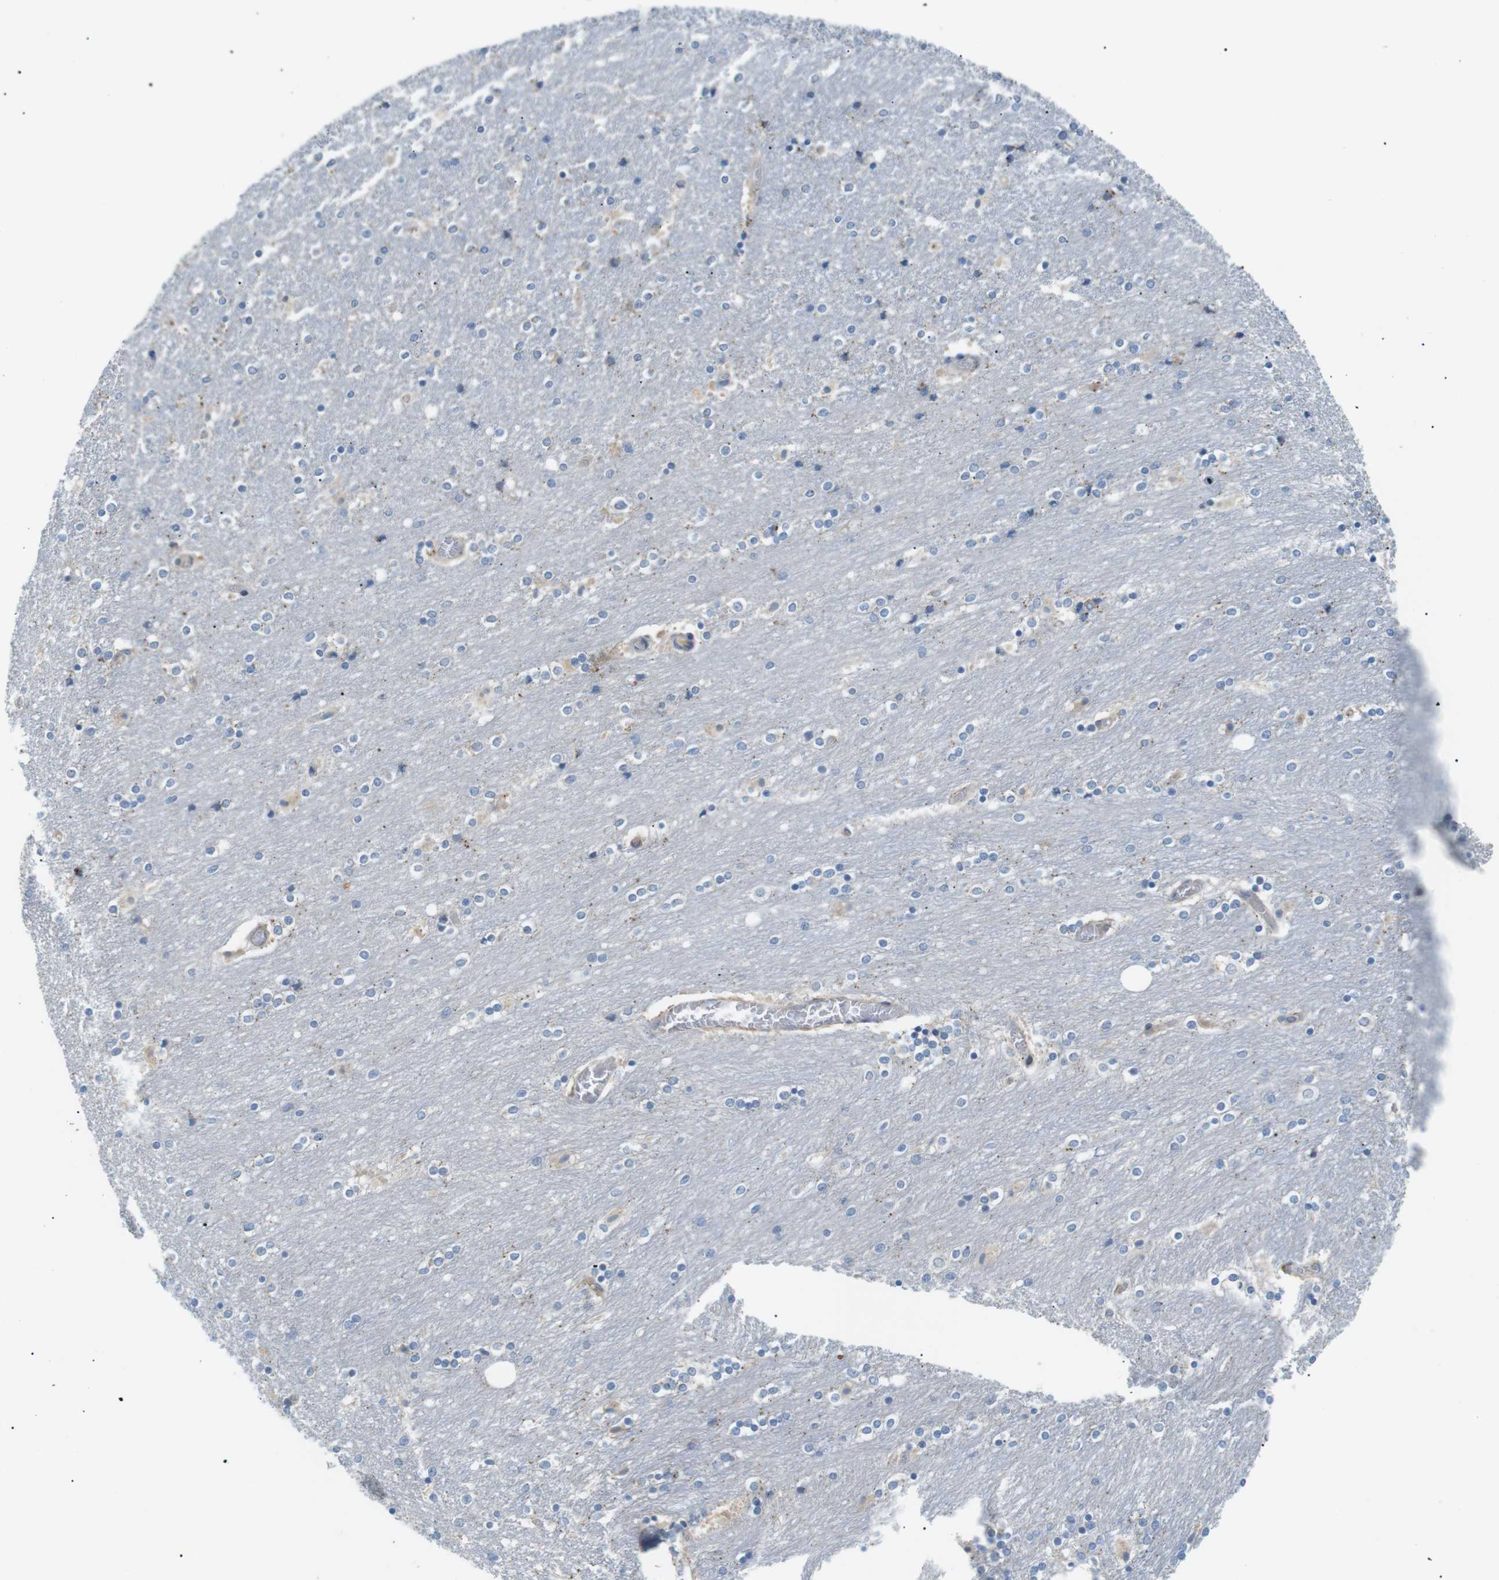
{"staining": {"intensity": "moderate", "quantity": "25%-75%", "location": "cytoplasmic/membranous"}, "tissue": "caudate", "cell_type": "Glial cells", "image_type": "normal", "snomed": [{"axis": "morphology", "description": "Normal tissue, NOS"}, {"axis": "topography", "description": "Lateral ventricle wall"}], "caption": "Immunohistochemistry photomicrograph of normal caudate: caudate stained using immunohistochemistry displays medium levels of moderate protein expression localized specifically in the cytoplasmic/membranous of glial cells, appearing as a cytoplasmic/membranous brown color.", "gene": "B4GALNT2", "patient": {"sex": "female", "age": 54}}